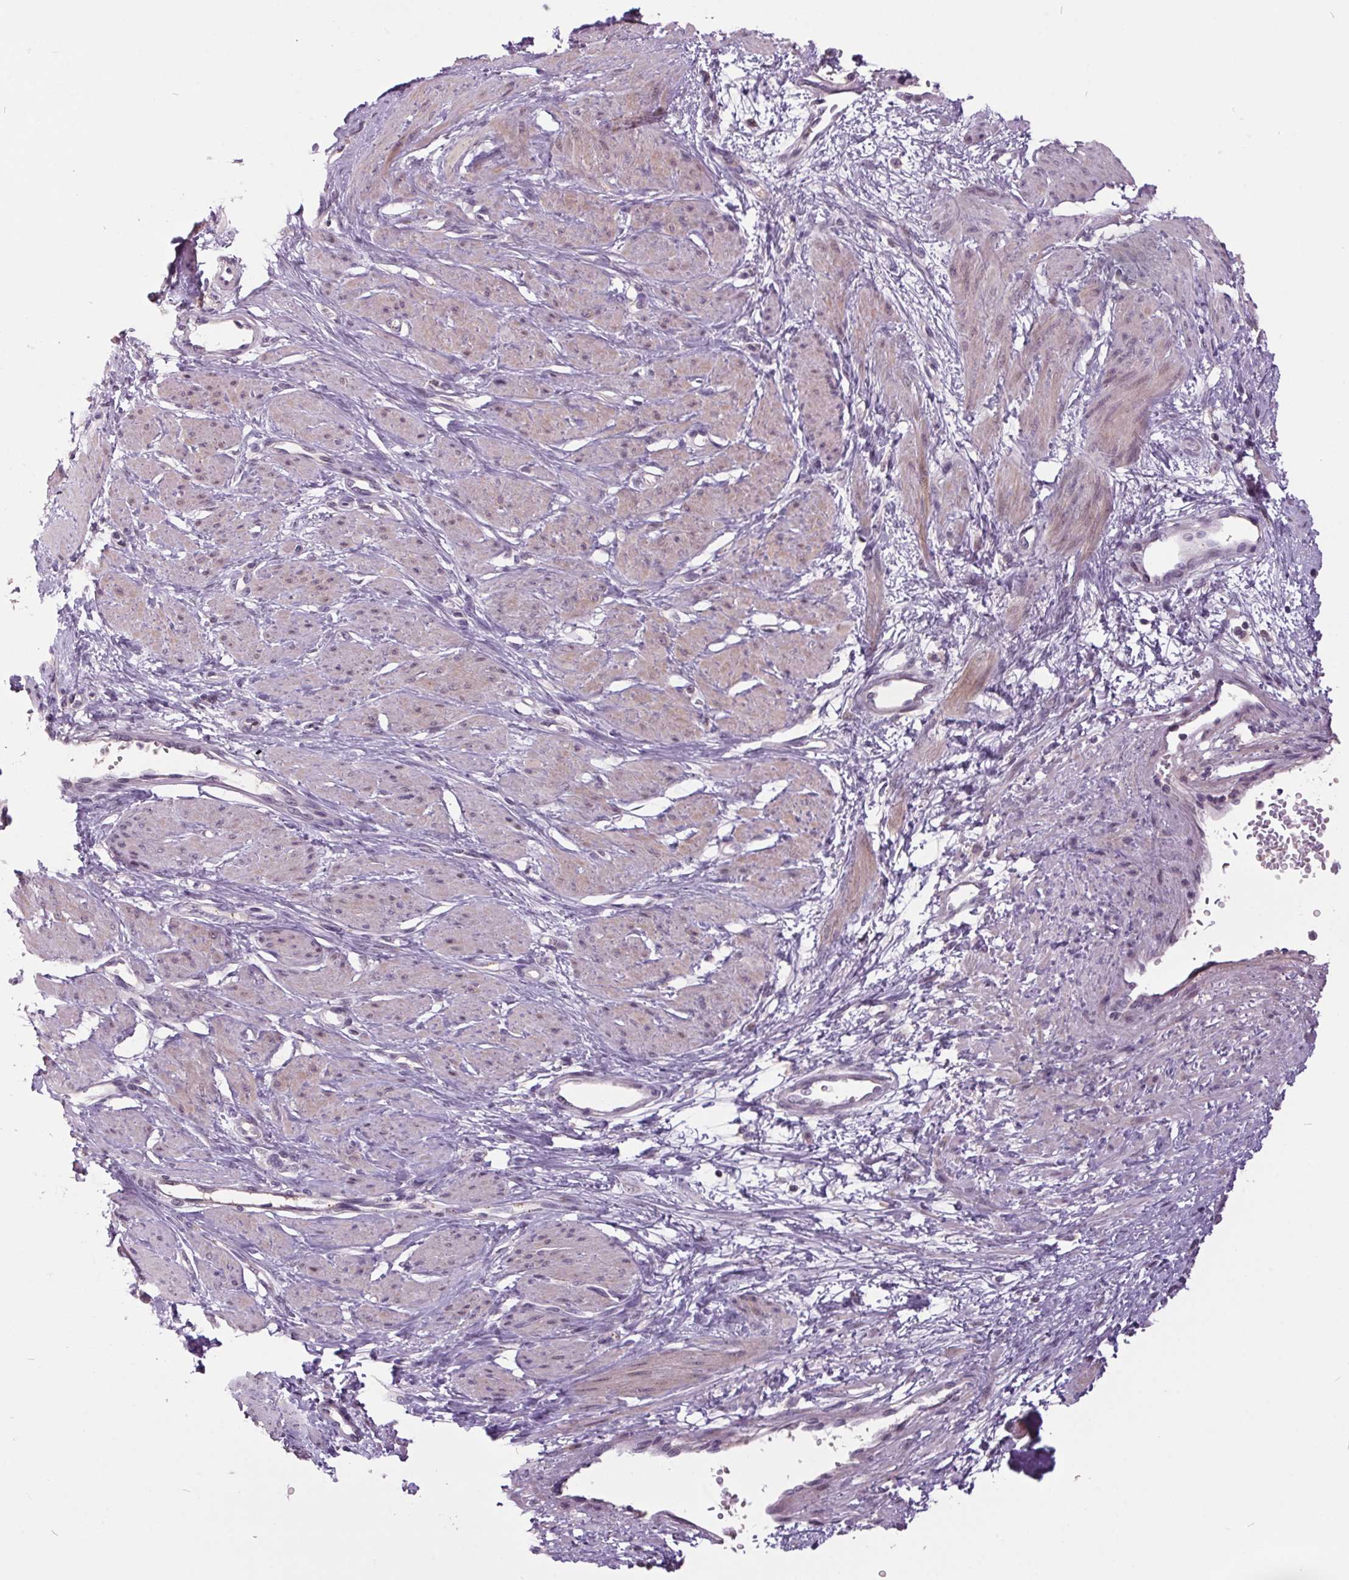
{"staining": {"intensity": "weak", "quantity": "<25%", "location": "cytoplasmic/membranous"}, "tissue": "smooth muscle", "cell_type": "Smooth muscle cells", "image_type": "normal", "snomed": [{"axis": "morphology", "description": "Normal tissue, NOS"}, {"axis": "topography", "description": "Smooth muscle"}, {"axis": "topography", "description": "Uterus"}], "caption": "This photomicrograph is of benign smooth muscle stained with IHC to label a protein in brown with the nuclei are counter-stained blue. There is no staining in smooth muscle cells.", "gene": "C2orf16", "patient": {"sex": "female", "age": 39}}